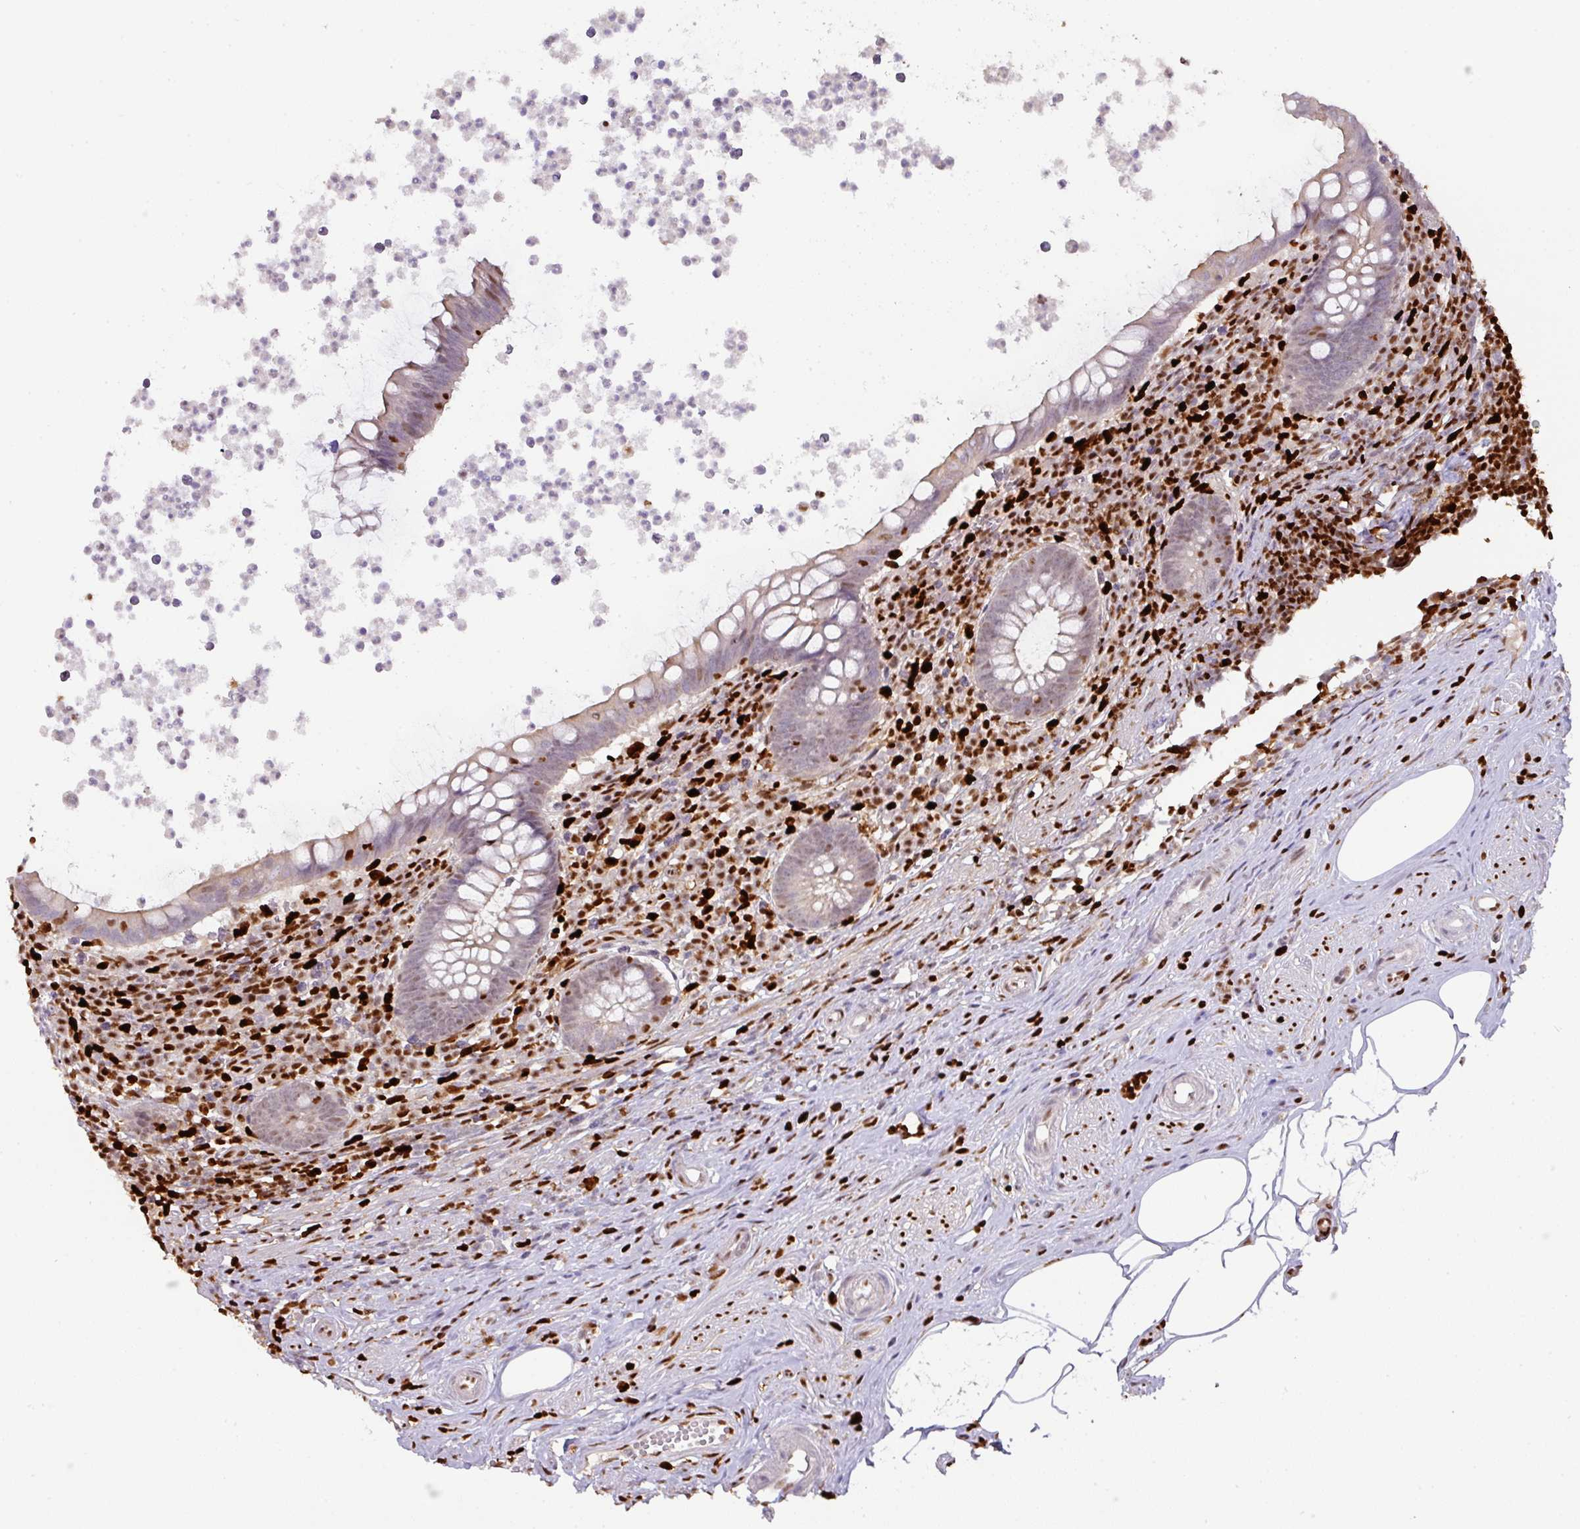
{"staining": {"intensity": "moderate", "quantity": "25%-75%", "location": "nuclear"}, "tissue": "appendix", "cell_type": "Glandular cells", "image_type": "normal", "snomed": [{"axis": "morphology", "description": "Normal tissue, NOS"}, {"axis": "topography", "description": "Appendix"}], "caption": "Immunohistochemical staining of unremarkable appendix reveals moderate nuclear protein positivity in about 25%-75% of glandular cells. The protein is stained brown, and the nuclei are stained in blue (DAB (3,3'-diaminobenzidine) IHC with brightfield microscopy, high magnification).", "gene": "SAMHD1", "patient": {"sex": "female", "age": 56}}